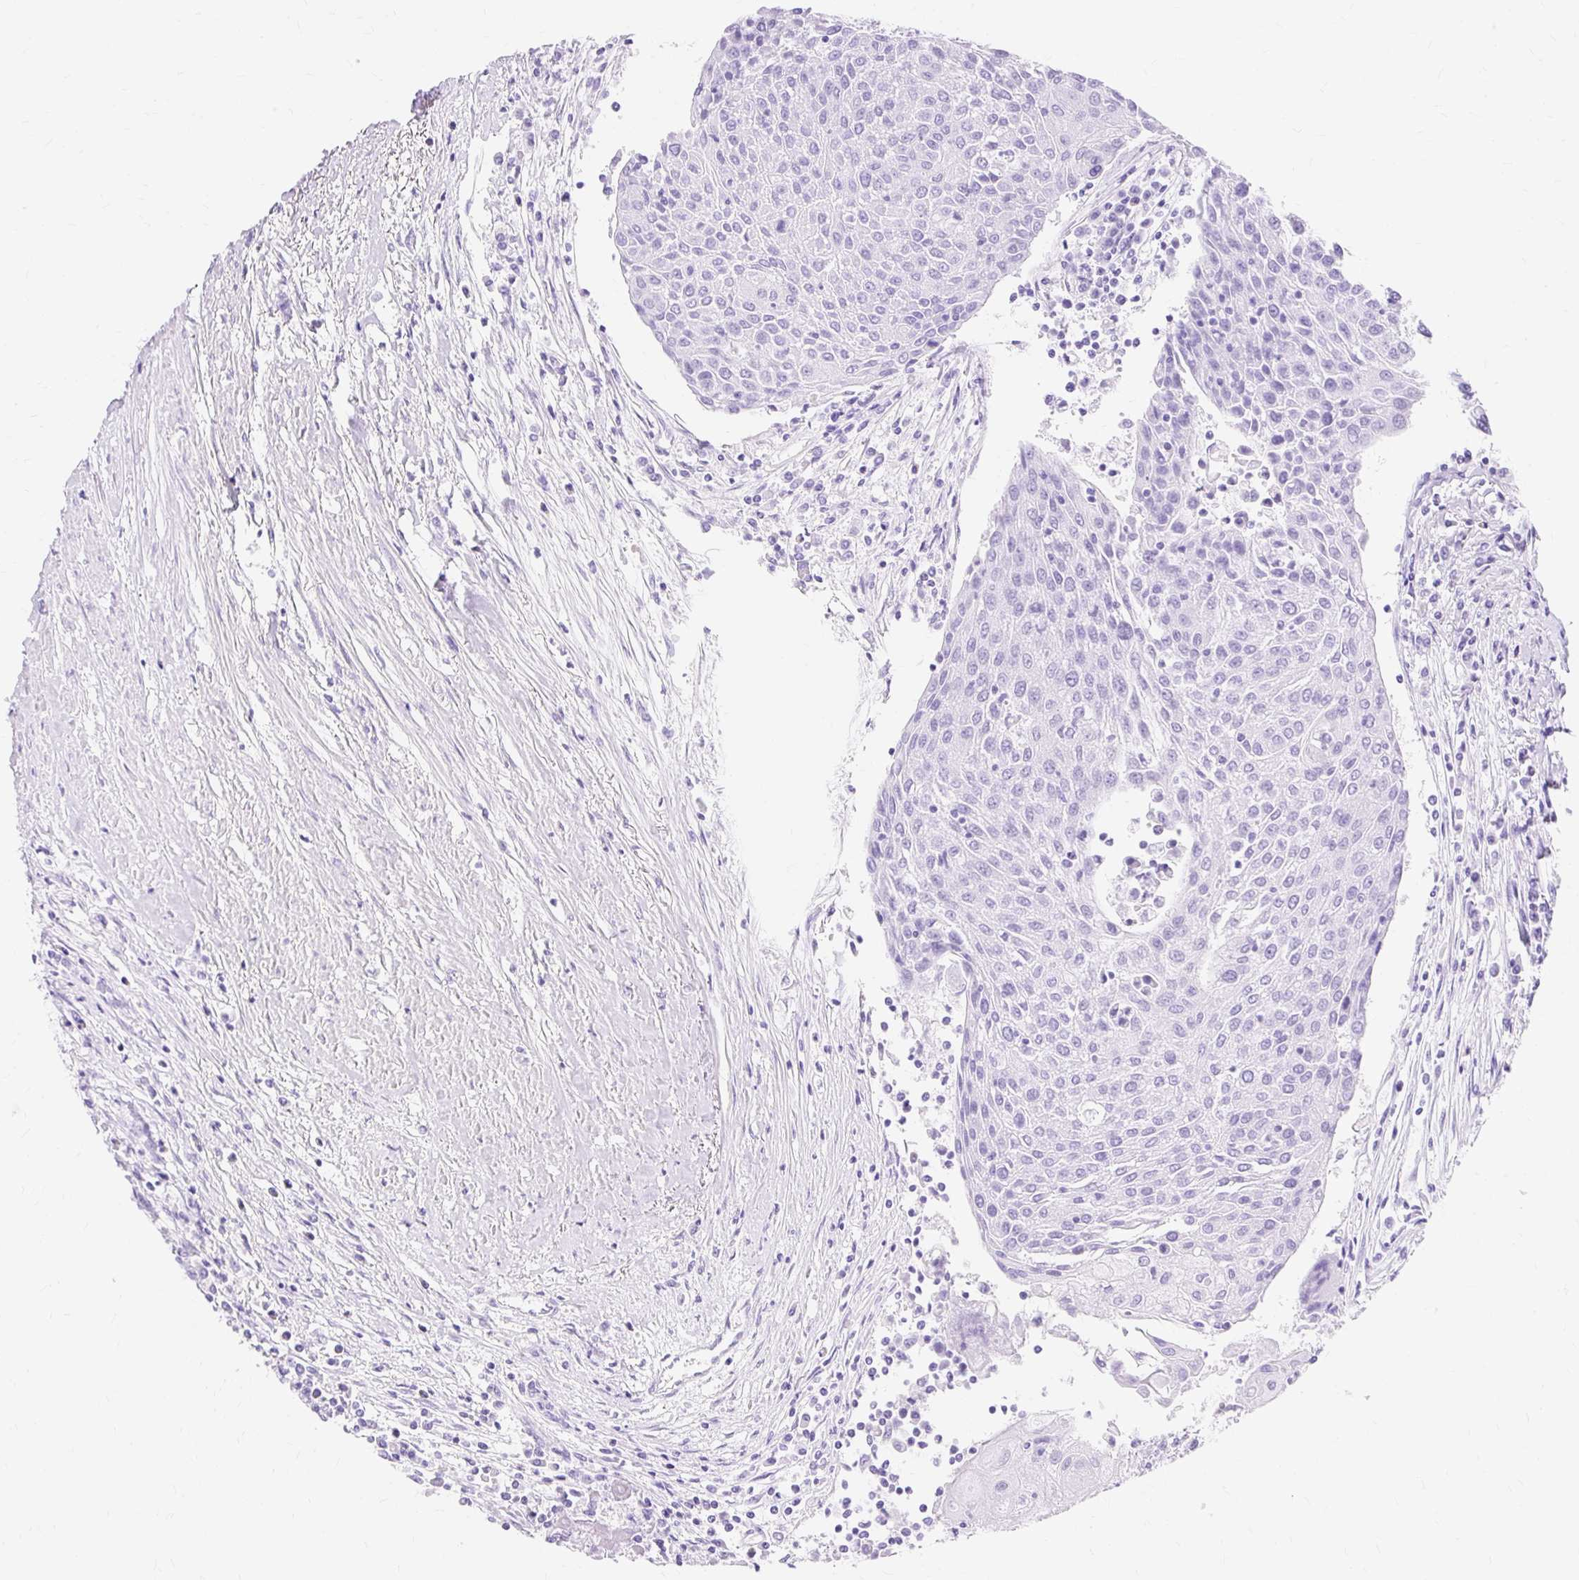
{"staining": {"intensity": "negative", "quantity": "none", "location": "none"}, "tissue": "urothelial cancer", "cell_type": "Tumor cells", "image_type": "cancer", "snomed": [{"axis": "morphology", "description": "Urothelial carcinoma, High grade"}, {"axis": "topography", "description": "Urinary bladder"}], "caption": "DAB immunohistochemical staining of human urothelial carcinoma (high-grade) reveals no significant expression in tumor cells.", "gene": "MBP", "patient": {"sex": "female", "age": 85}}